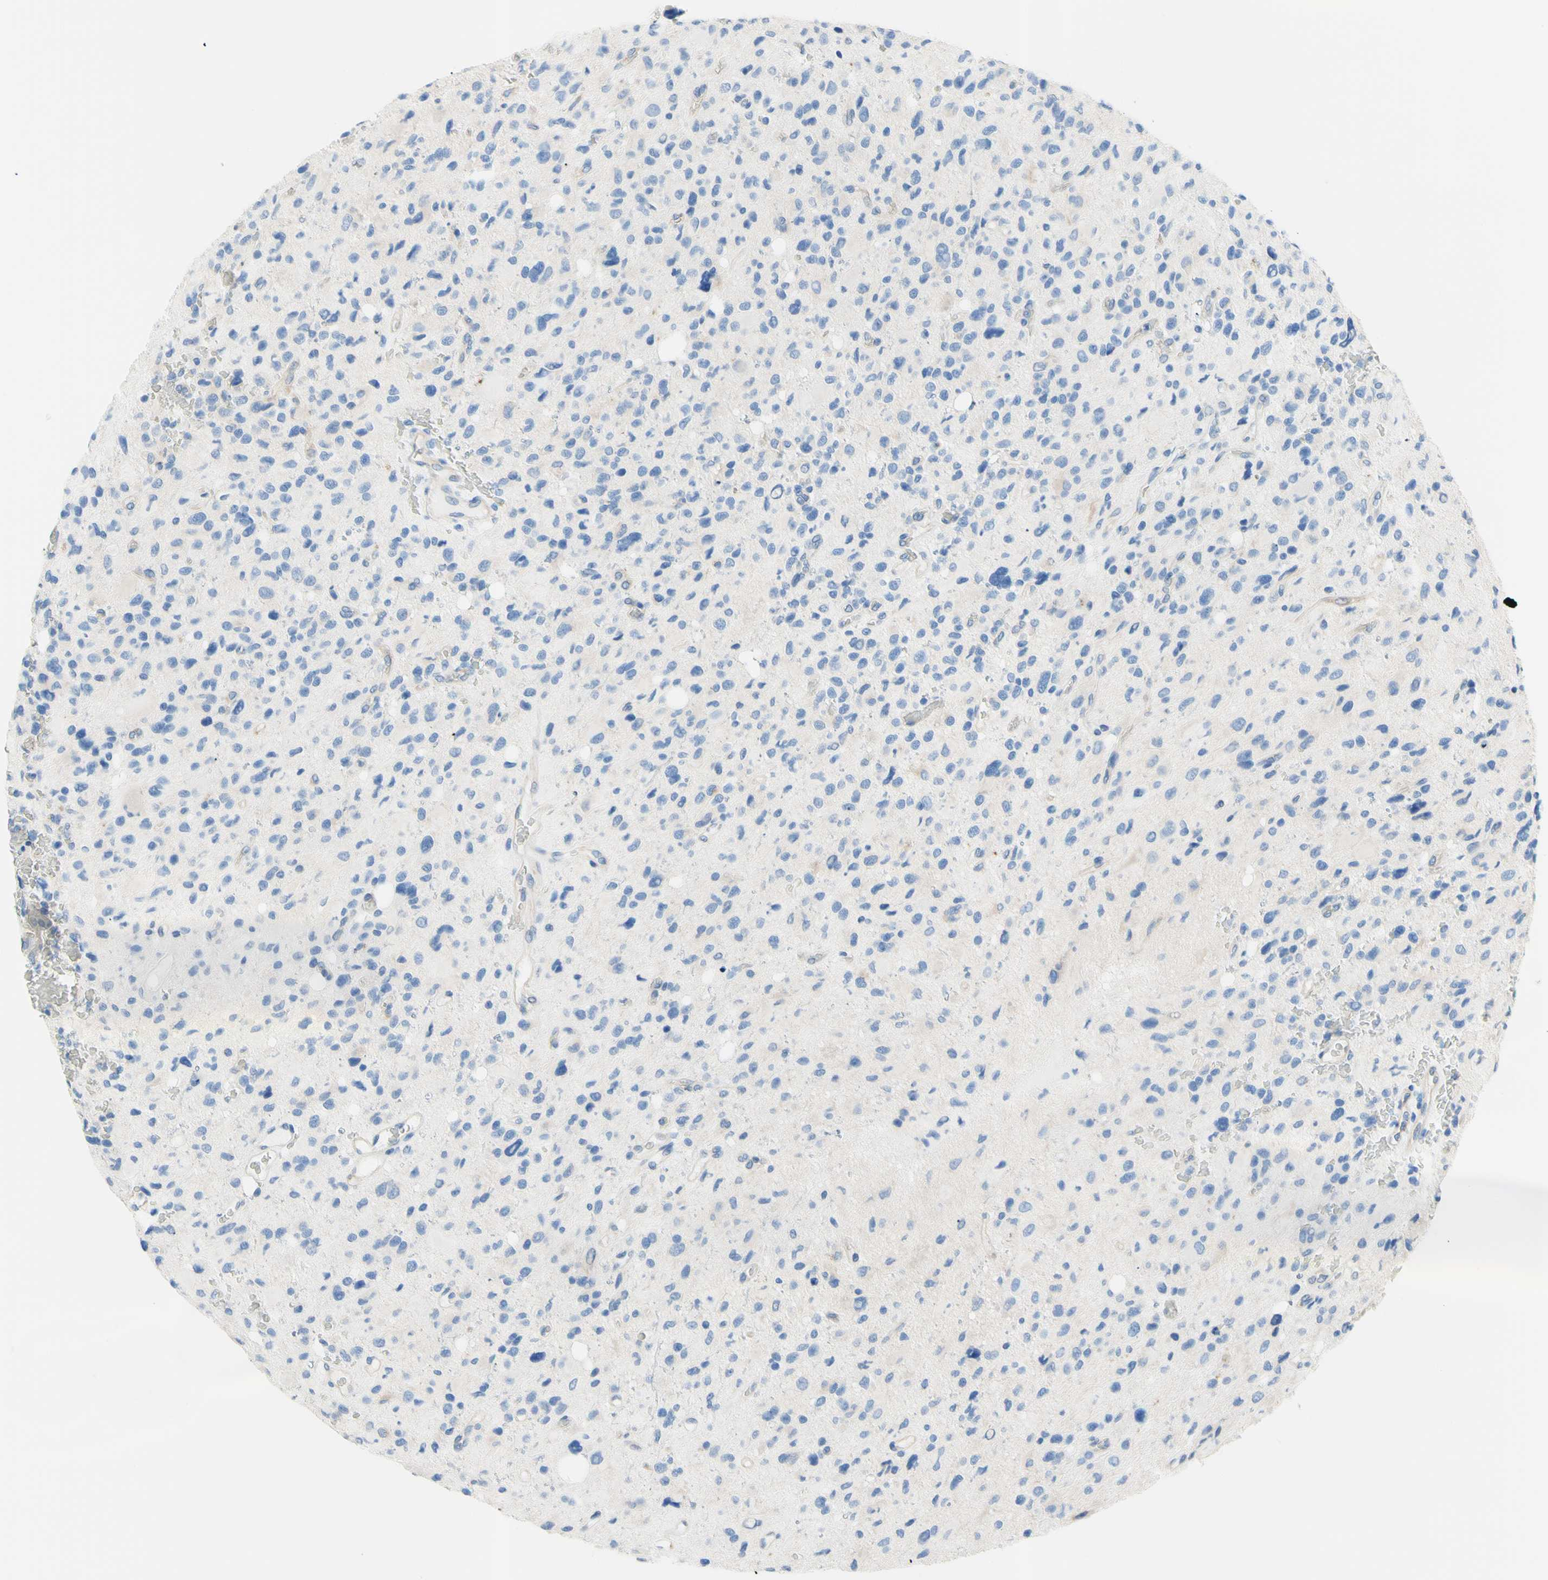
{"staining": {"intensity": "negative", "quantity": "none", "location": "none"}, "tissue": "glioma", "cell_type": "Tumor cells", "image_type": "cancer", "snomed": [{"axis": "morphology", "description": "Glioma, malignant, High grade"}, {"axis": "topography", "description": "Brain"}], "caption": "Micrograph shows no protein staining in tumor cells of malignant glioma (high-grade) tissue.", "gene": "HPCA", "patient": {"sex": "male", "age": 48}}